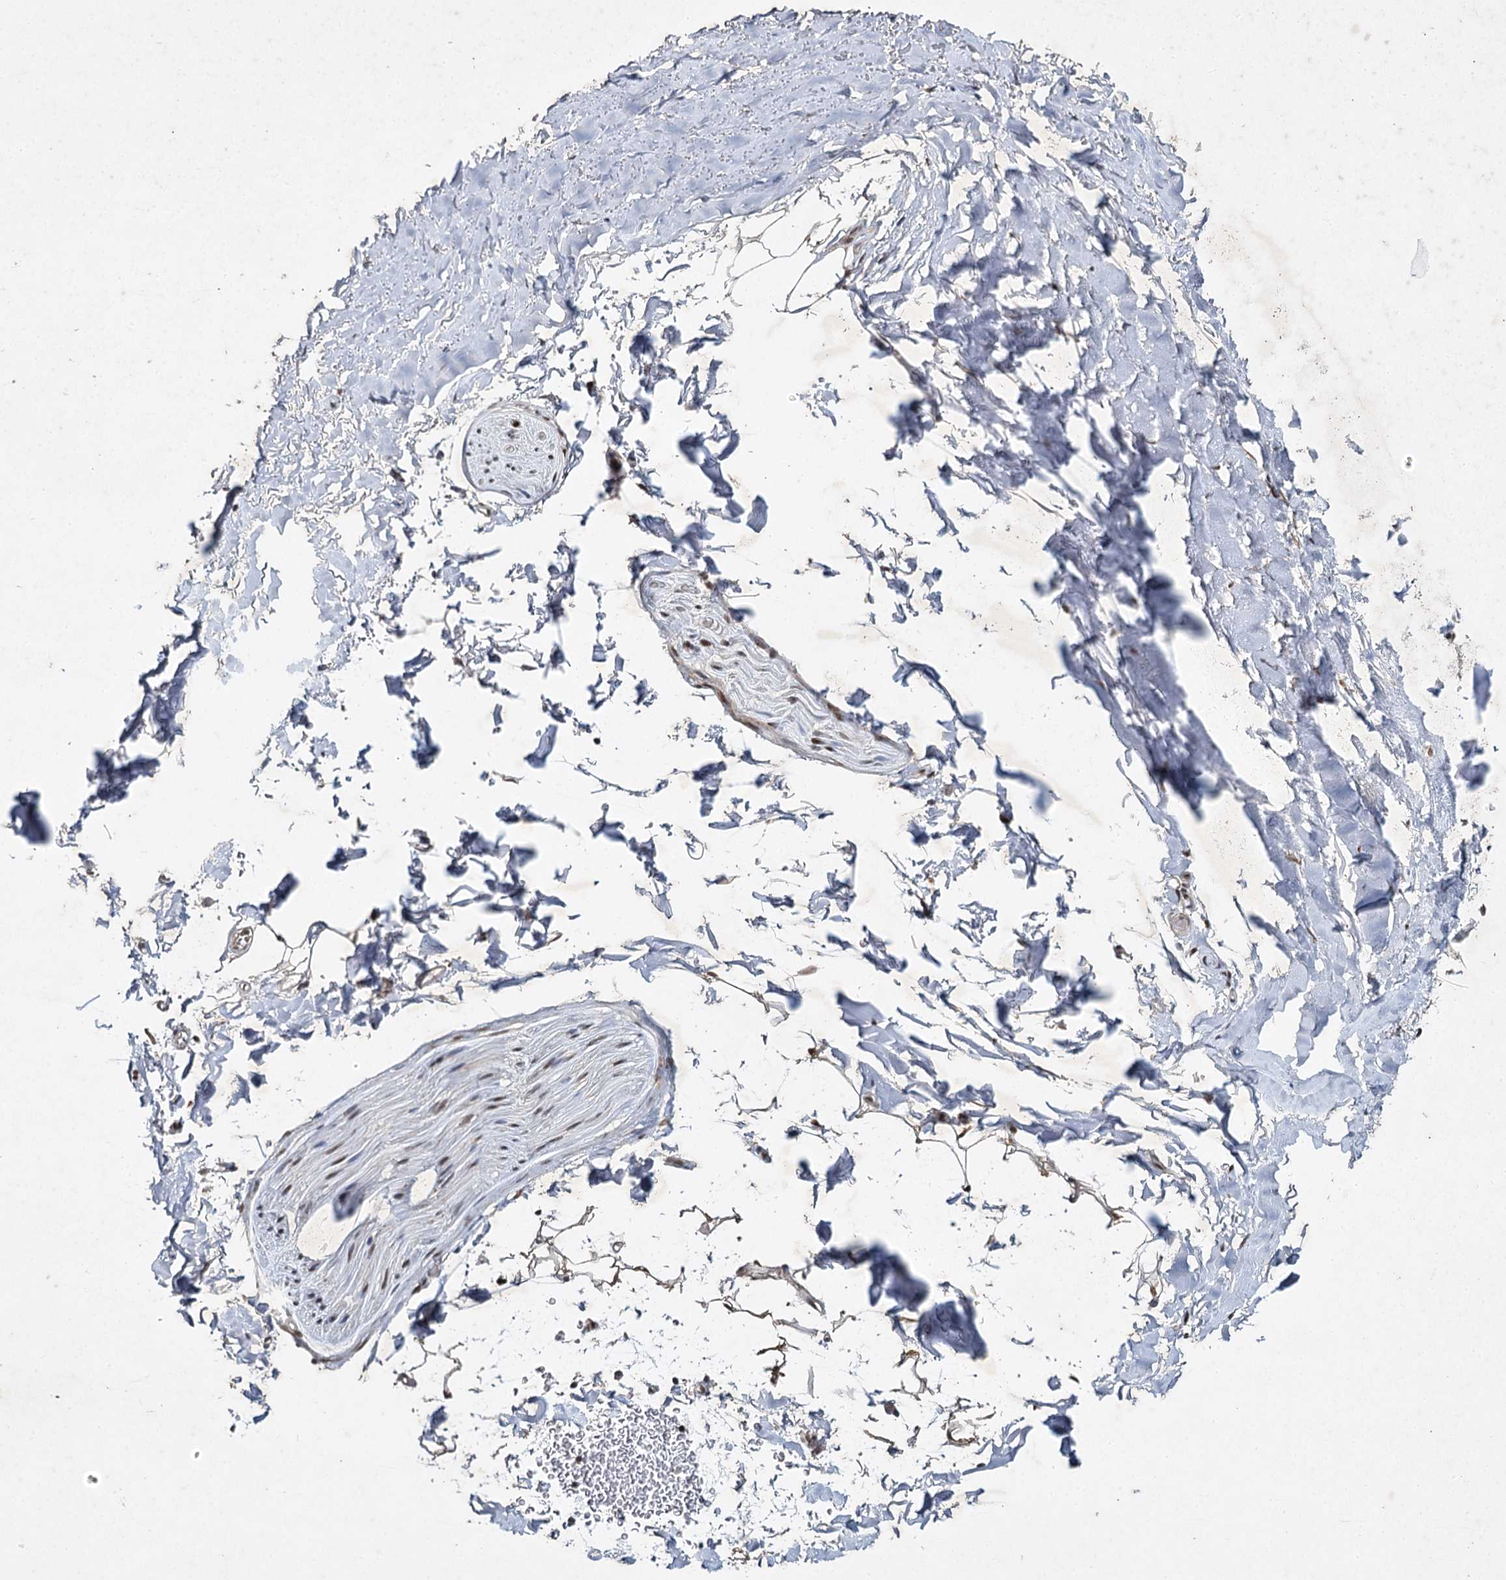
{"staining": {"intensity": "weak", "quantity": "25%-75%", "location": "nuclear"}, "tissue": "adipose tissue", "cell_type": "Adipocytes", "image_type": "normal", "snomed": [{"axis": "morphology", "description": "Normal tissue, NOS"}, {"axis": "topography", "description": "Cartilage tissue"}, {"axis": "topography", "description": "Bronchus"}], "caption": "Adipocytes exhibit low levels of weak nuclear staining in approximately 25%-75% of cells in benign human adipose tissue.", "gene": "DCUN1D4", "patient": {"sex": "female", "age": 73}}